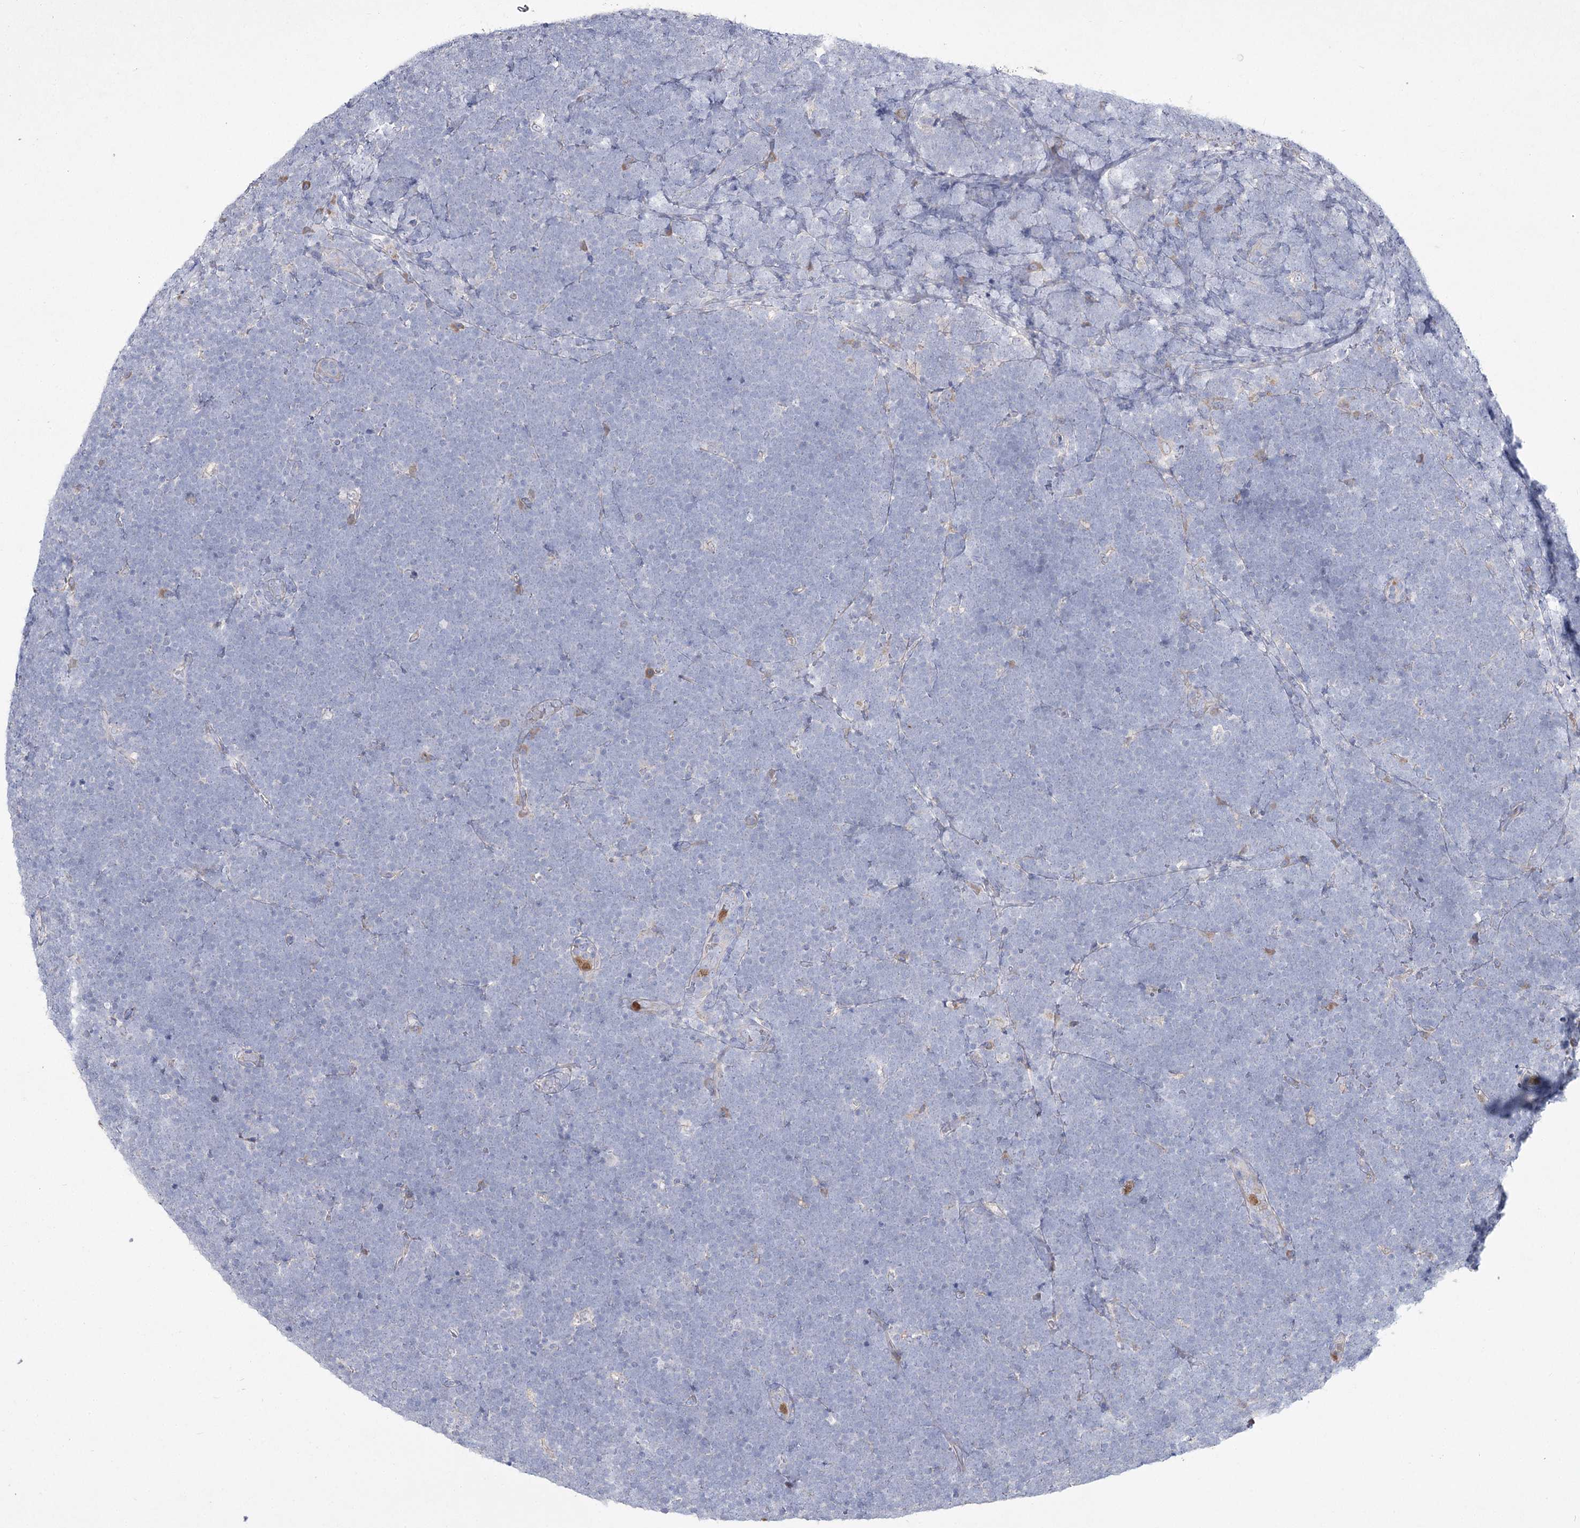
{"staining": {"intensity": "negative", "quantity": "none", "location": "none"}, "tissue": "lymphoma", "cell_type": "Tumor cells", "image_type": "cancer", "snomed": [{"axis": "morphology", "description": "Malignant lymphoma, non-Hodgkin's type, High grade"}, {"axis": "topography", "description": "Lymph node"}], "caption": "Human high-grade malignant lymphoma, non-Hodgkin's type stained for a protein using IHC reveals no positivity in tumor cells.", "gene": "NIPAL4", "patient": {"sex": "male", "age": 13}}